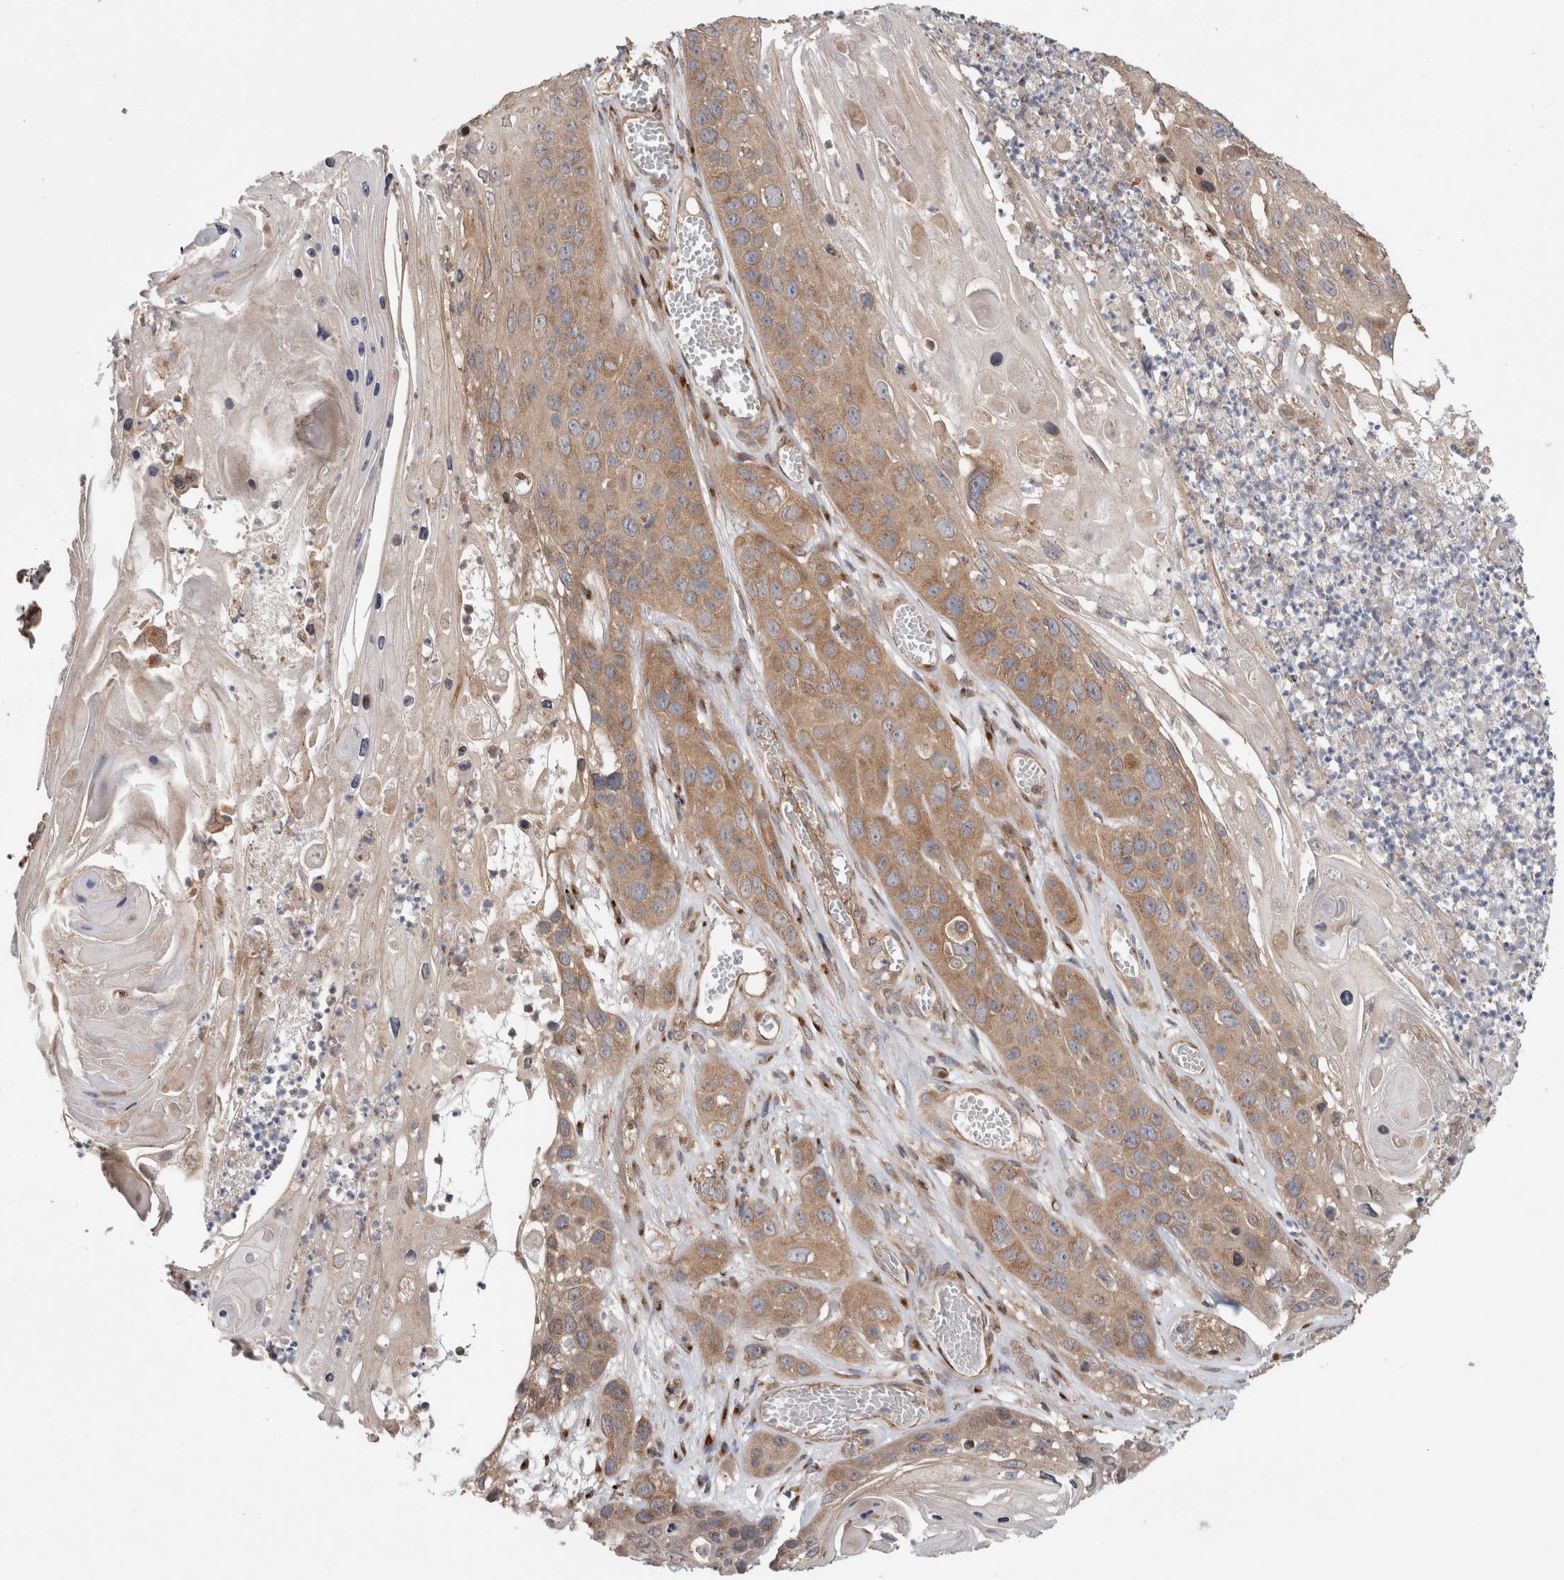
{"staining": {"intensity": "moderate", "quantity": "25%-75%", "location": "cytoplasmic/membranous"}, "tissue": "skin cancer", "cell_type": "Tumor cells", "image_type": "cancer", "snomed": [{"axis": "morphology", "description": "Squamous cell carcinoma, NOS"}, {"axis": "topography", "description": "Skin"}], "caption": "This image demonstrates skin cancer (squamous cell carcinoma) stained with IHC to label a protein in brown. The cytoplasmic/membranous of tumor cells show moderate positivity for the protein. Nuclei are counter-stained blue.", "gene": "TRIM5", "patient": {"sex": "male", "age": 55}}